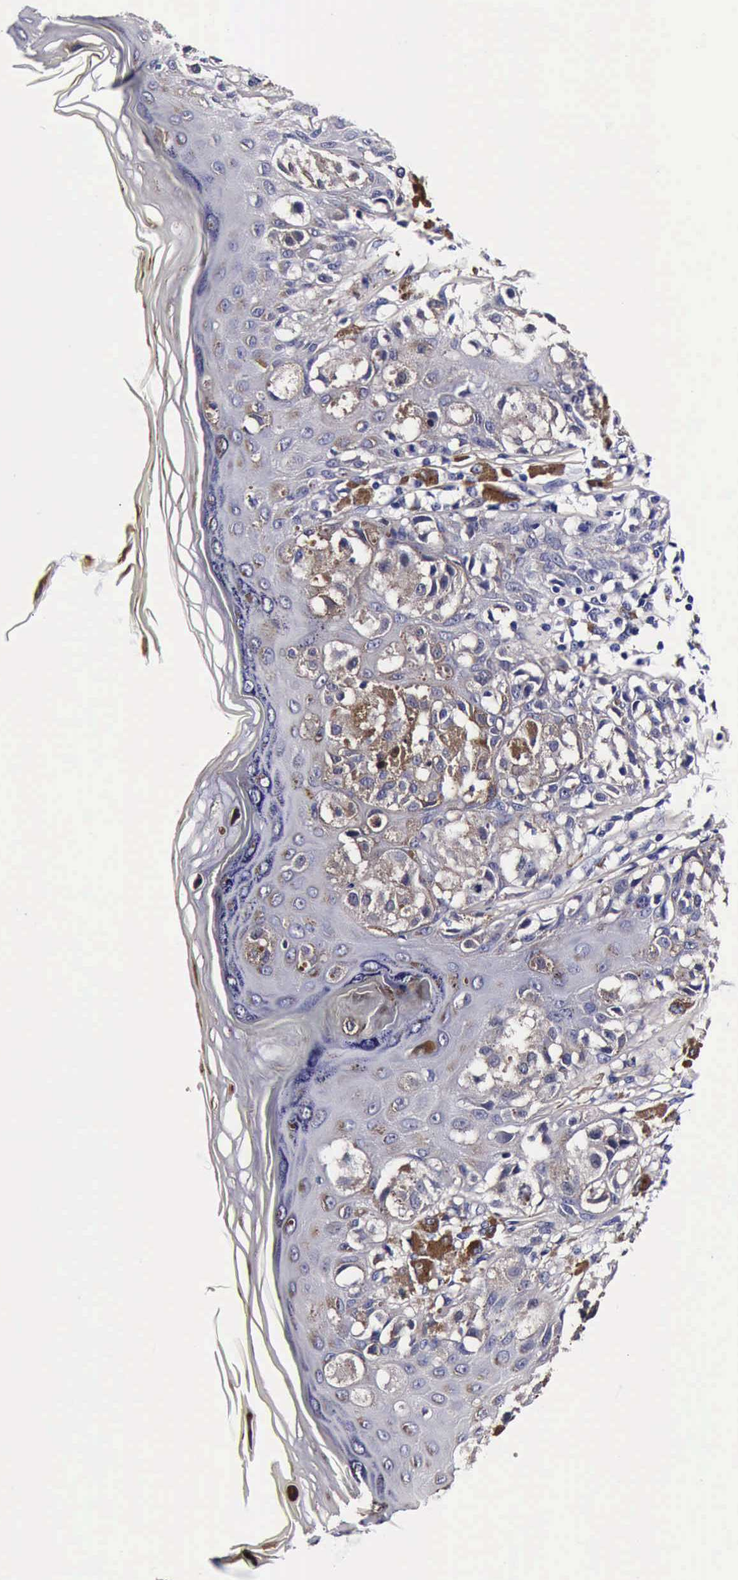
{"staining": {"intensity": "negative", "quantity": "none", "location": "none"}, "tissue": "melanoma", "cell_type": "Tumor cells", "image_type": "cancer", "snomed": [{"axis": "morphology", "description": "Malignant melanoma, NOS"}, {"axis": "topography", "description": "Skin"}], "caption": "DAB (3,3'-diaminobenzidine) immunohistochemical staining of malignant melanoma displays no significant staining in tumor cells.", "gene": "IAPP", "patient": {"sex": "female", "age": 55}}